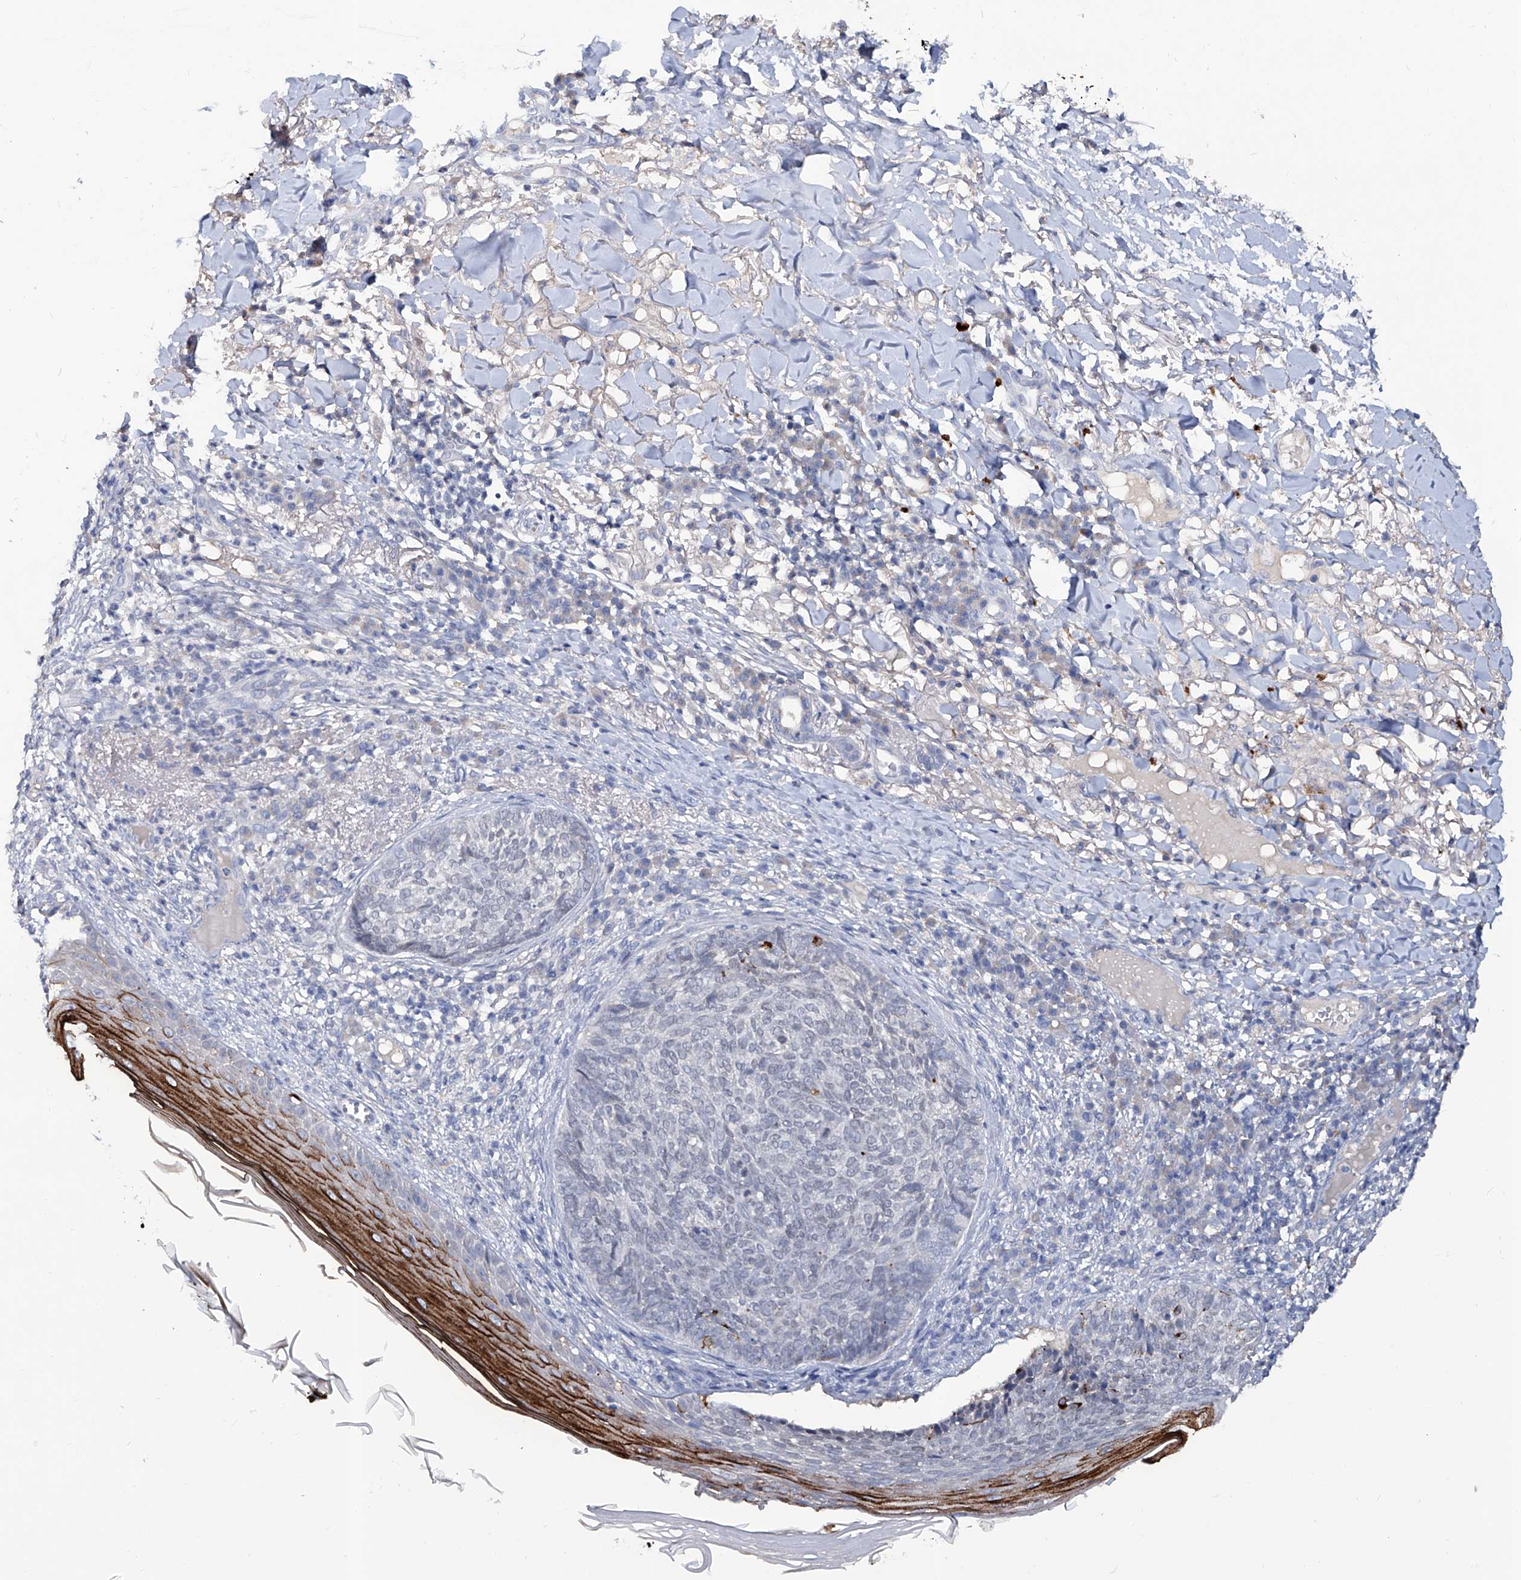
{"staining": {"intensity": "negative", "quantity": "none", "location": "none"}, "tissue": "skin cancer", "cell_type": "Tumor cells", "image_type": "cancer", "snomed": [{"axis": "morphology", "description": "Basal cell carcinoma"}, {"axis": "topography", "description": "Skin"}], "caption": "Human basal cell carcinoma (skin) stained for a protein using immunohistochemistry (IHC) demonstrates no expression in tumor cells.", "gene": "KLHL17", "patient": {"sex": "male", "age": 85}}